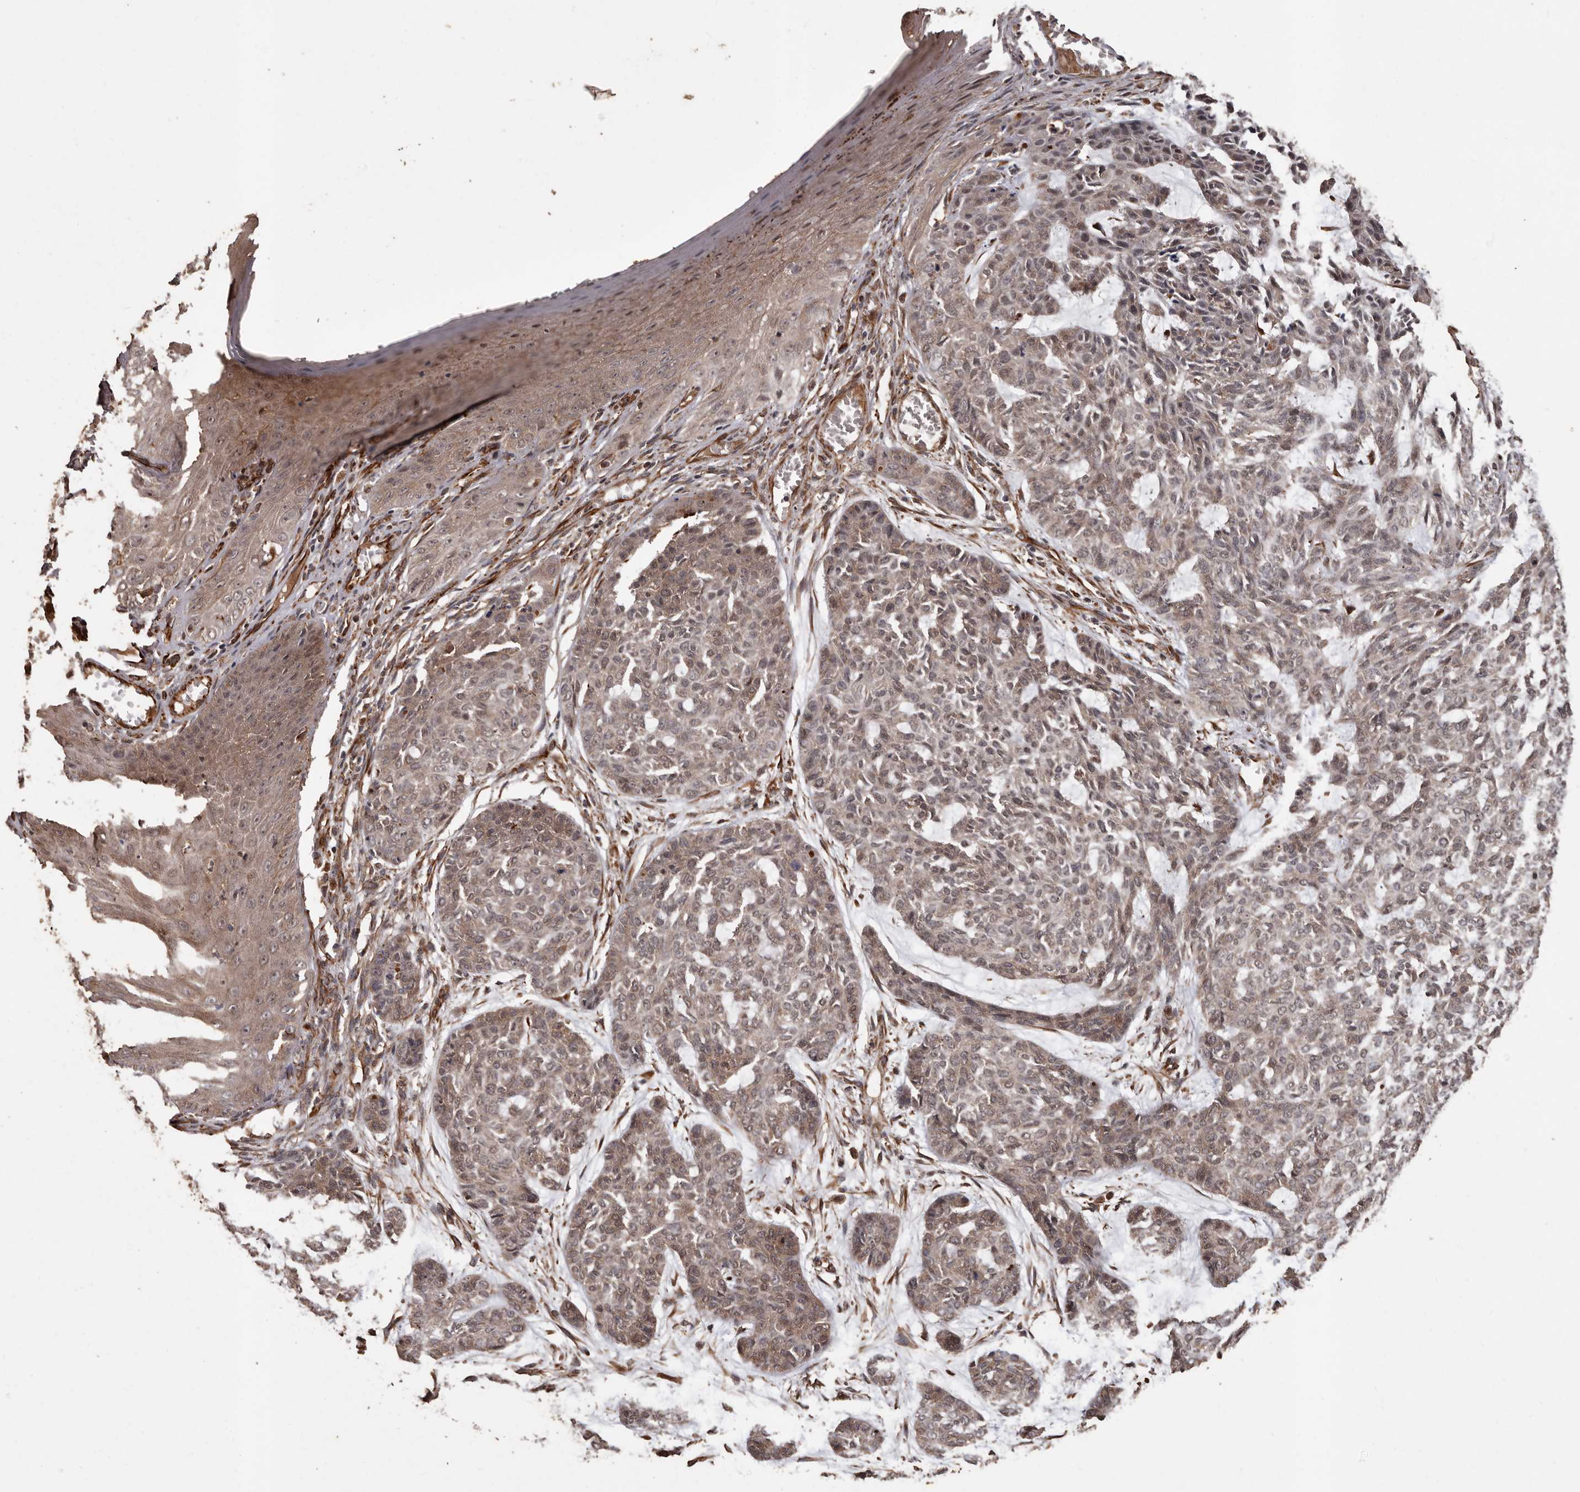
{"staining": {"intensity": "weak", "quantity": ">75%", "location": "cytoplasmic/membranous,nuclear"}, "tissue": "skin cancer", "cell_type": "Tumor cells", "image_type": "cancer", "snomed": [{"axis": "morphology", "description": "Basal cell carcinoma"}, {"axis": "topography", "description": "Skin"}], "caption": "Protein expression analysis of human skin cancer reveals weak cytoplasmic/membranous and nuclear positivity in about >75% of tumor cells. The staining is performed using DAB brown chromogen to label protein expression. The nuclei are counter-stained blue using hematoxylin.", "gene": "BRAT1", "patient": {"sex": "female", "age": 64}}